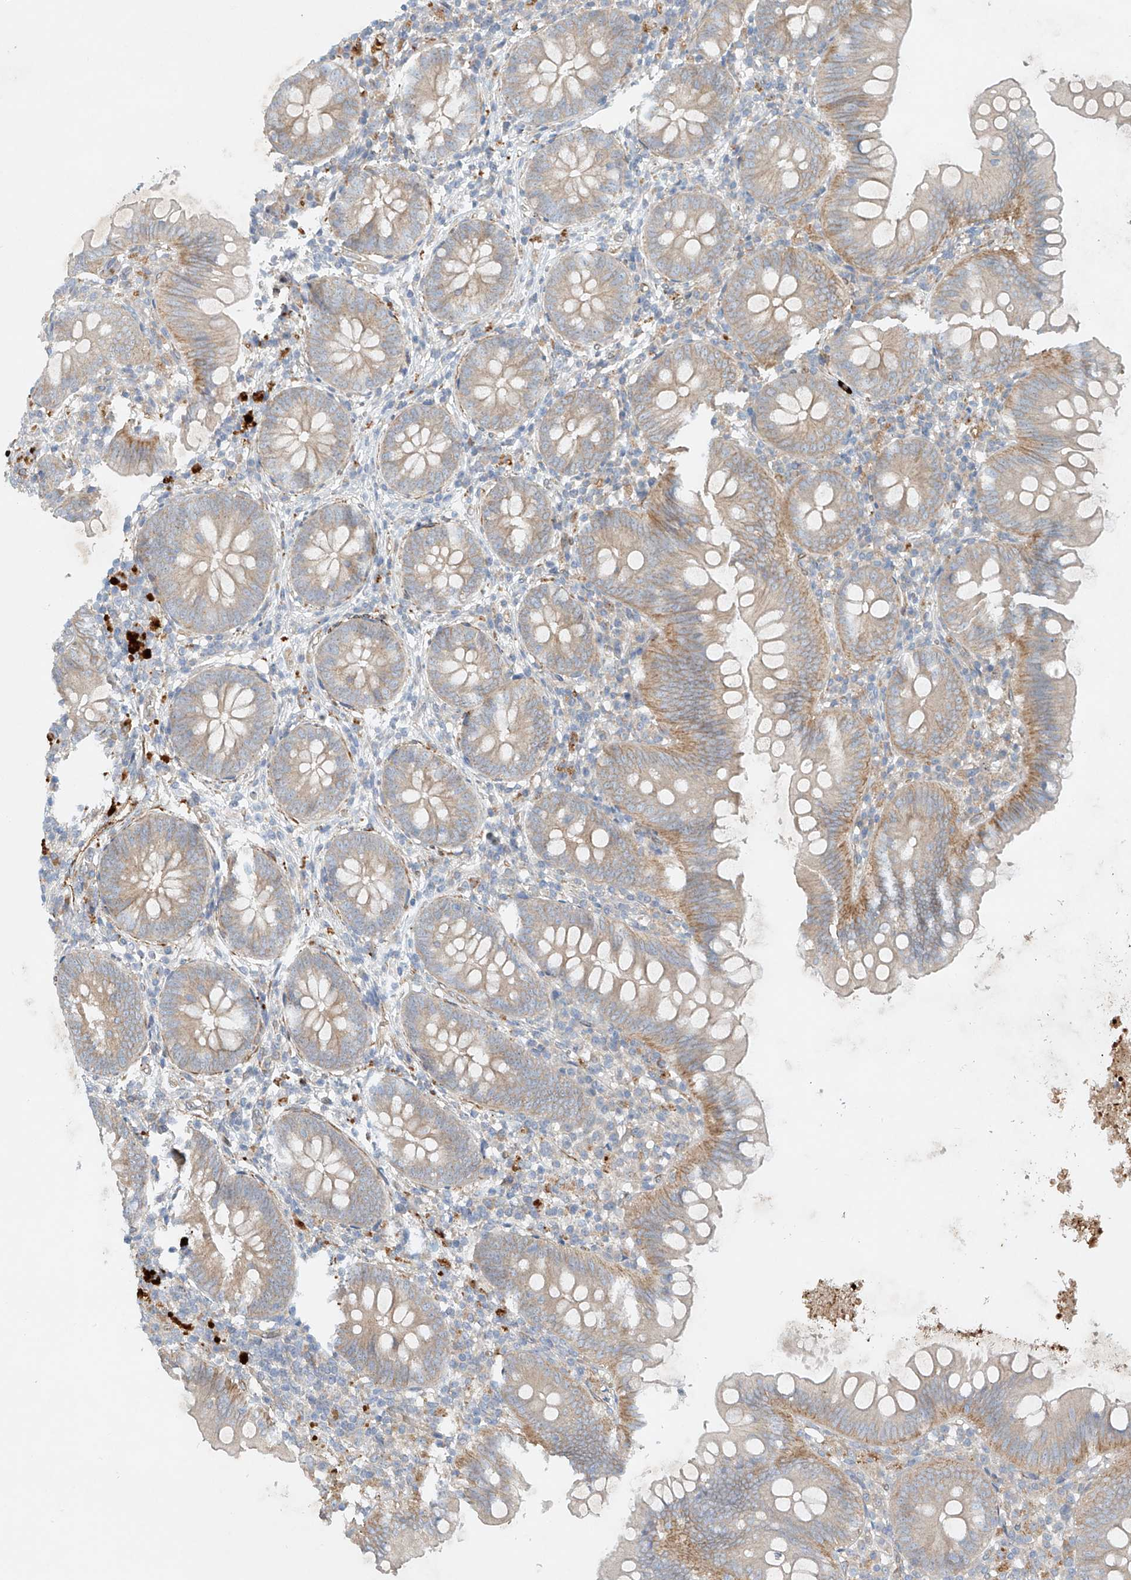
{"staining": {"intensity": "moderate", "quantity": "<25%", "location": "cytoplasmic/membranous"}, "tissue": "appendix", "cell_type": "Glandular cells", "image_type": "normal", "snomed": [{"axis": "morphology", "description": "Normal tissue, NOS"}, {"axis": "topography", "description": "Appendix"}], "caption": "Immunohistochemical staining of unremarkable appendix demonstrates moderate cytoplasmic/membranous protein staining in approximately <25% of glandular cells. The protein of interest is shown in brown color, while the nuclei are stained blue.", "gene": "ENSG00000266202", "patient": {"sex": "female", "age": 62}}